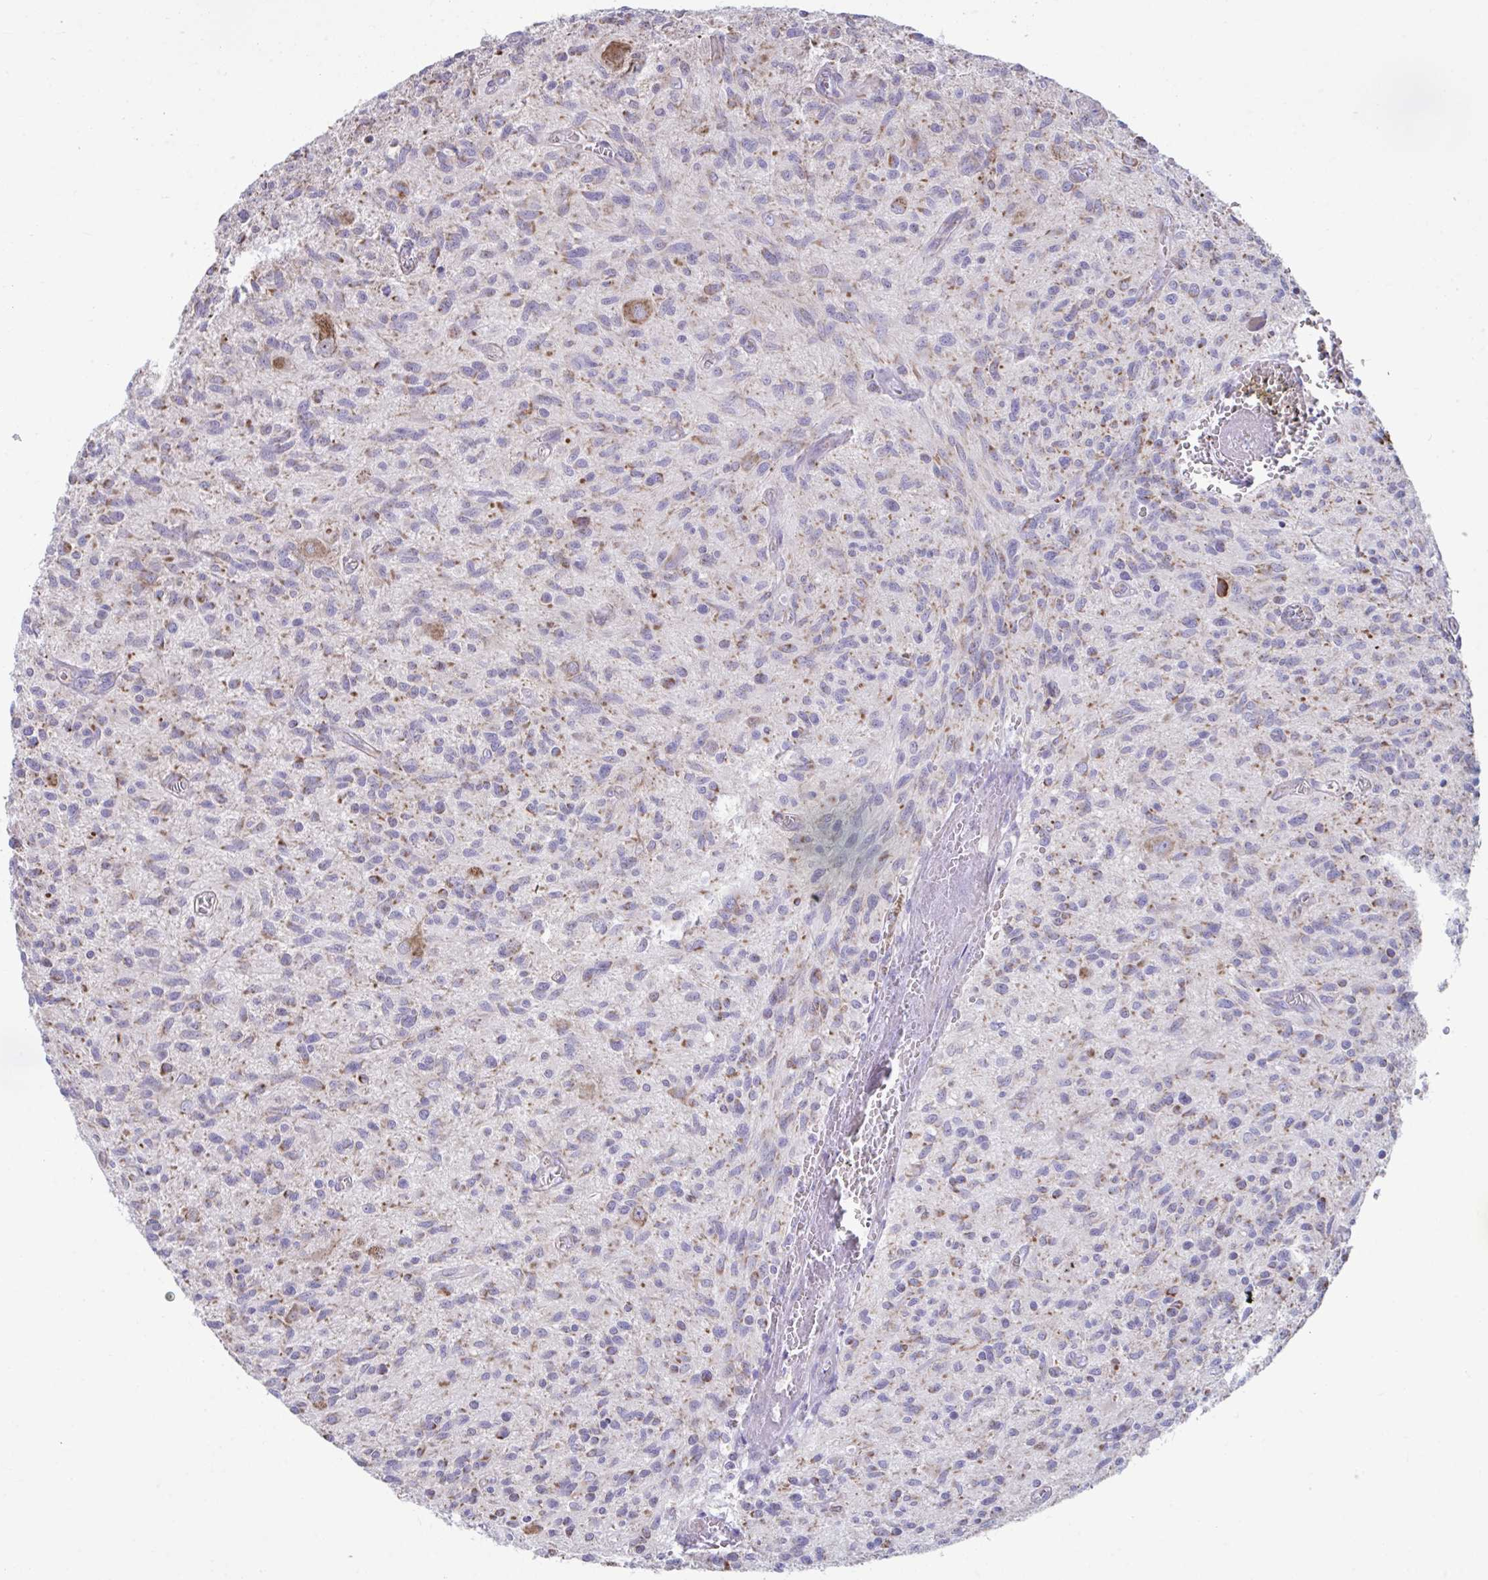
{"staining": {"intensity": "moderate", "quantity": "<25%", "location": "cytoplasmic/membranous"}, "tissue": "glioma", "cell_type": "Tumor cells", "image_type": "cancer", "snomed": [{"axis": "morphology", "description": "Glioma, malignant, High grade"}, {"axis": "topography", "description": "Brain"}], "caption": "A brown stain labels moderate cytoplasmic/membranous staining of a protein in glioma tumor cells.", "gene": "LINGO4", "patient": {"sex": "male", "age": 75}}